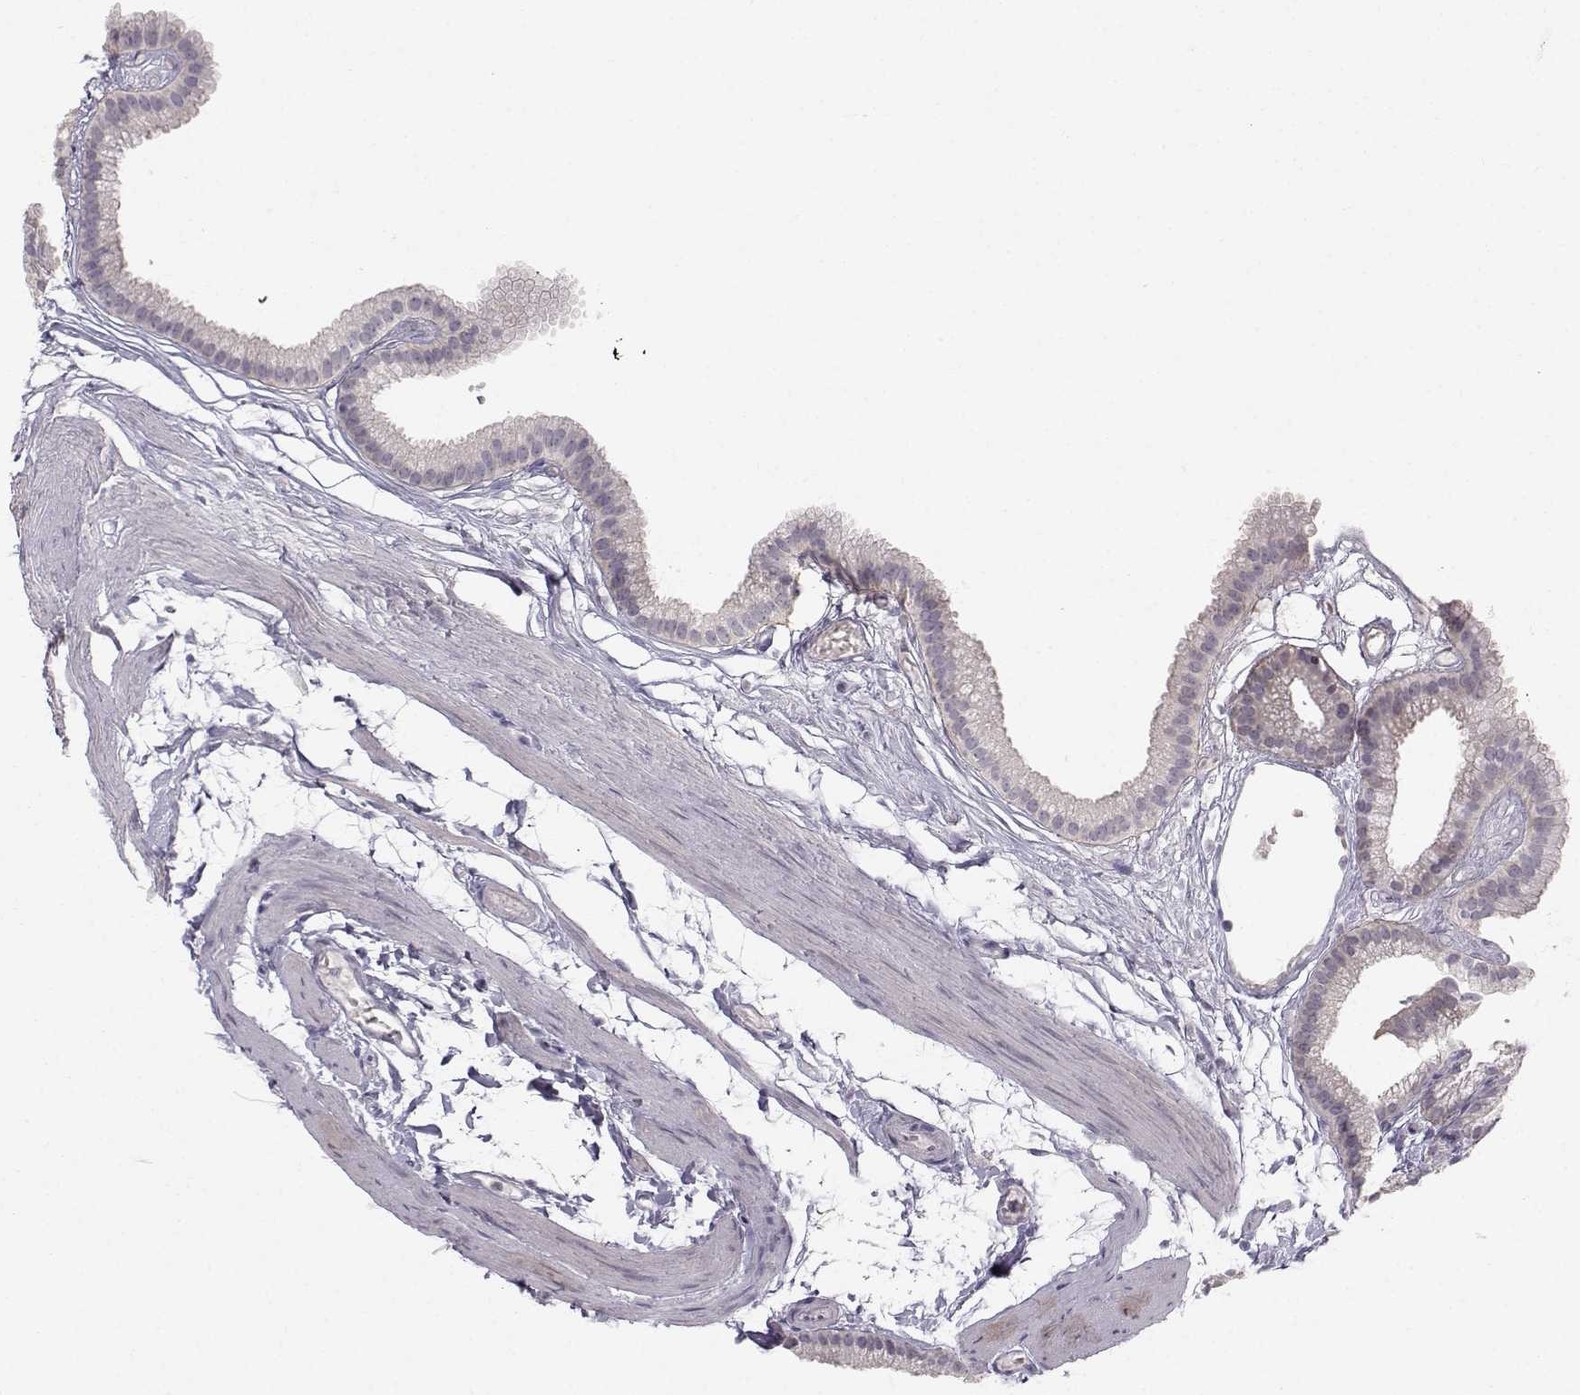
{"staining": {"intensity": "negative", "quantity": "none", "location": "none"}, "tissue": "gallbladder", "cell_type": "Glandular cells", "image_type": "normal", "snomed": [{"axis": "morphology", "description": "Normal tissue, NOS"}, {"axis": "topography", "description": "Gallbladder"}], "caption": "This histopathology image is of normal gallbladder stained with immunohistochemistry to label a protein in brown with the nuclei are counter-stained blue. There is no staining in glandular cells. (DAB immunohistochemistry visualized using brightfield microscopy, high magnification).", "gene": "ZNF185", "patient": {"sex": "female", "age": 45}}